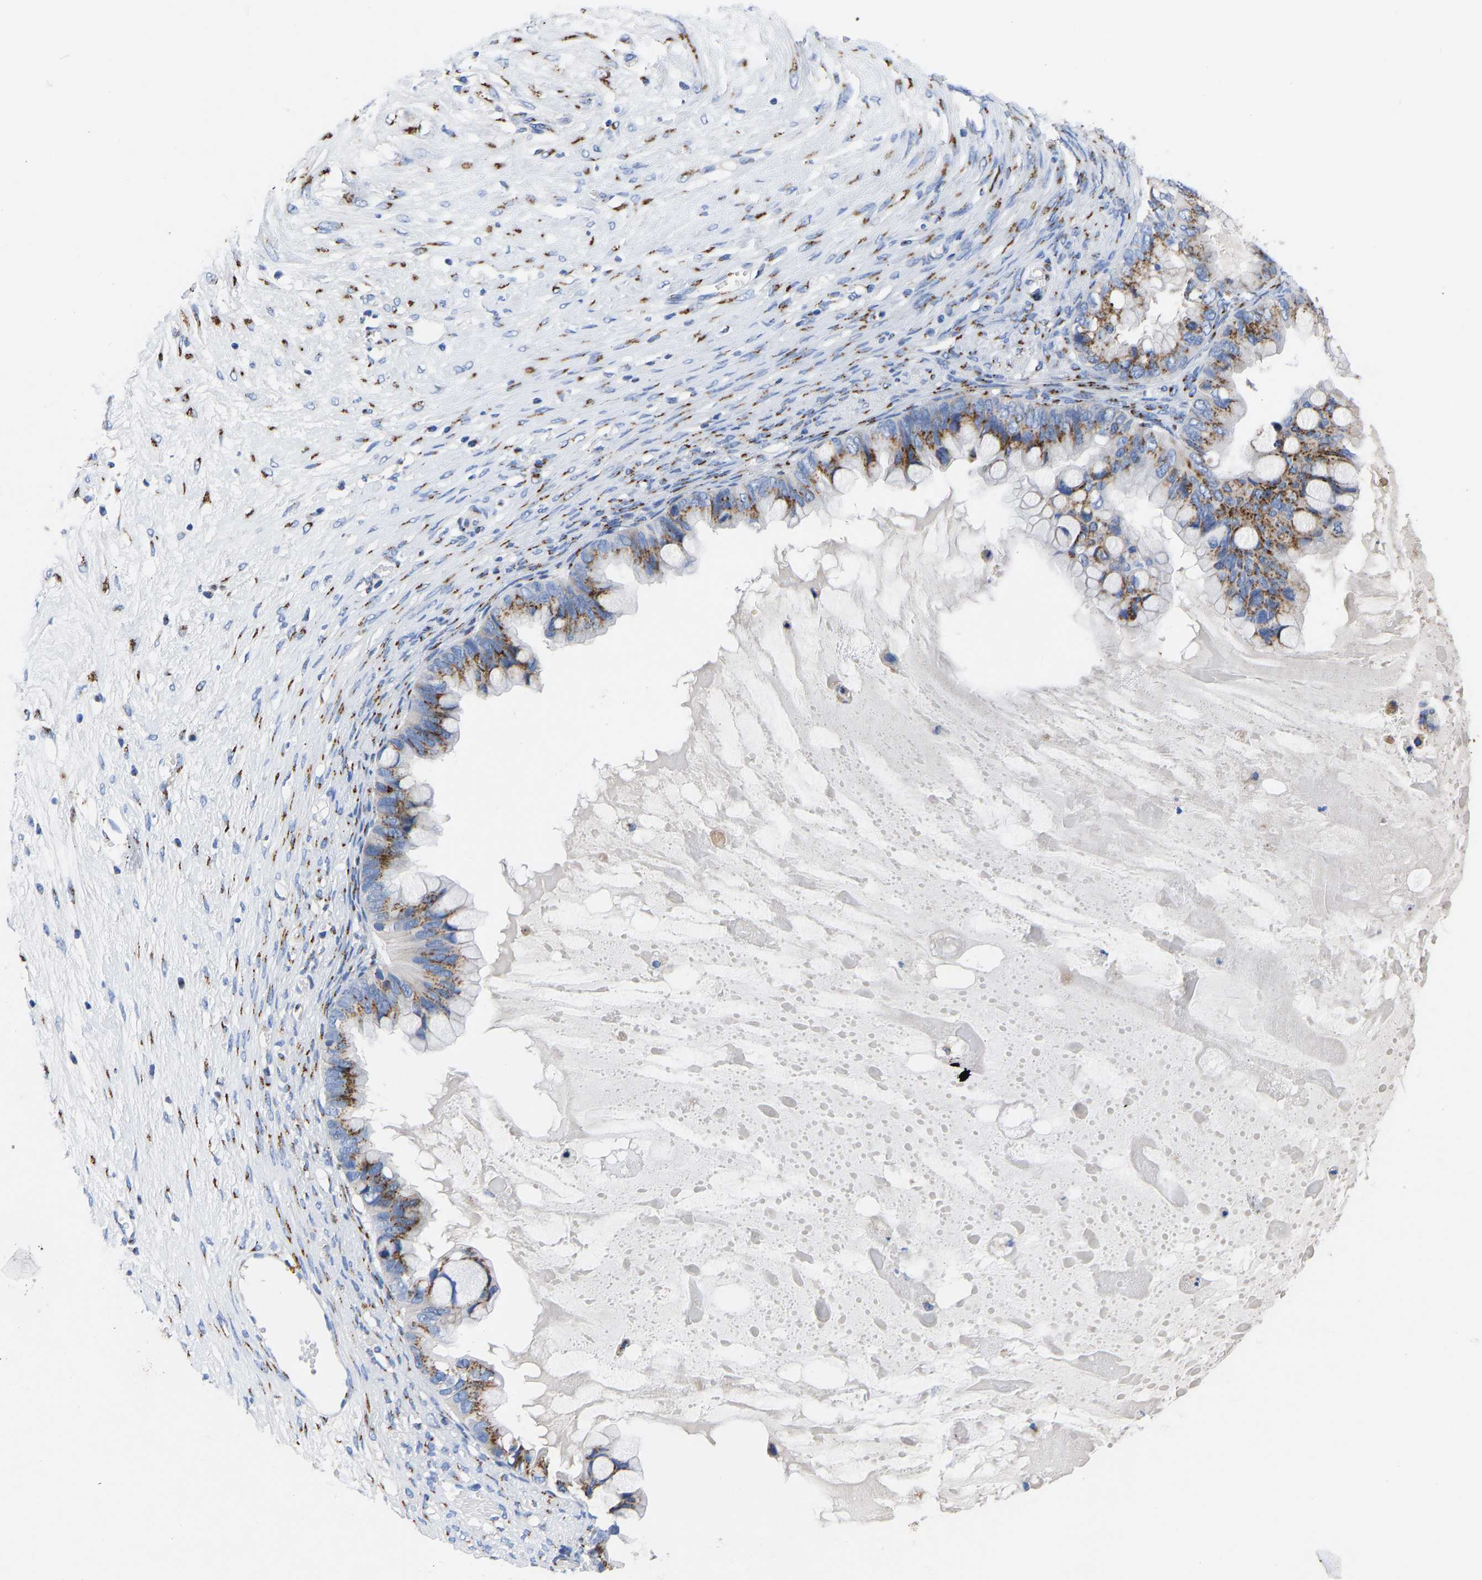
{"staining": {"intensity": "moderate", "quantity": ">75%", "location": "cytoplasmic/membranous"}, "tissue": "ovarian cancer", "cell_type": "Tumor cells", "image_type": "cancer", "snomed": [{"axis": "morphology", "description": "Cystadenocarcinoma, mucinous, NOS"}, {"axis": "topography", "description": "Ovary"}], "caption": "Protein analysis of ovarian mucinous cystadenocarcinoma tissue demonstrates moderate cytoplasmic/membranous expression in about >75% of tumor cells.", "gene": "TMEM87A", "patient": {"sex": "female", "age": 80}}